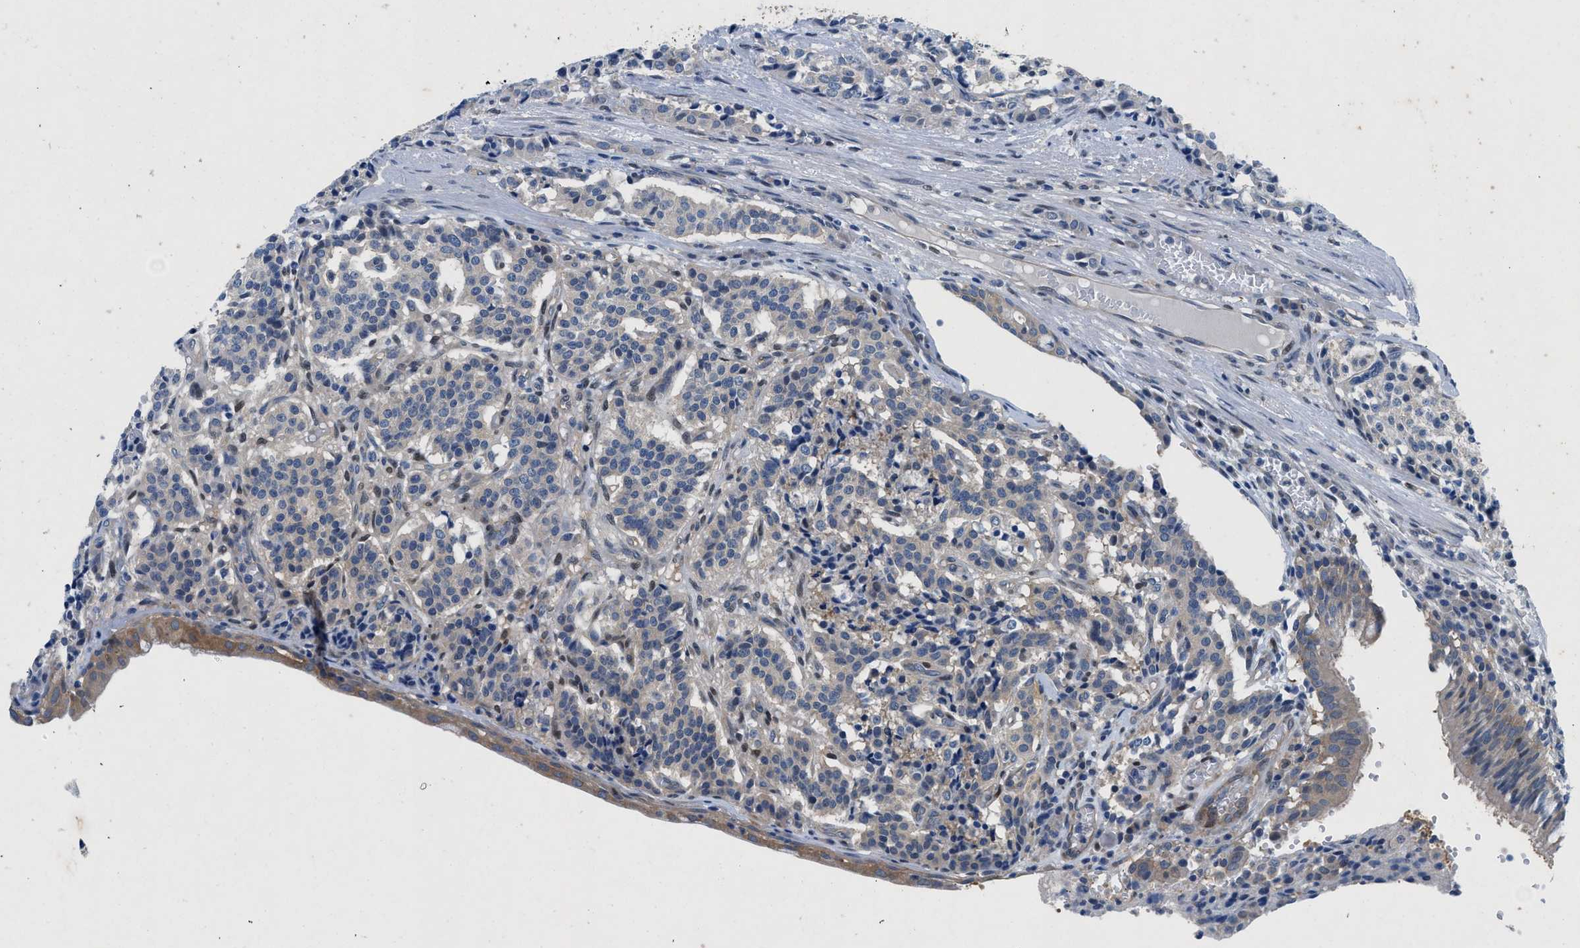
{"staining": {"intensity": "negative", "quantity": "none", "location": "none"}, "tissue": "carcinoid", "cell_type": "Tumor cells", "image_type": "cancer", "snomed": [{"axis": "morphology", "description": "Carcinoid, malignant, NOS"}, {"axis": "topography", "description": "Lung"}], "caption": "Immunohistochemistry histopathology image of neoplastic tissue: human carcinoid (malignant) stained with DAB shows no significant protein positivity in tumor cells.", "gene": "COPS2", "patient": {"sex": "male", "age": 30}}